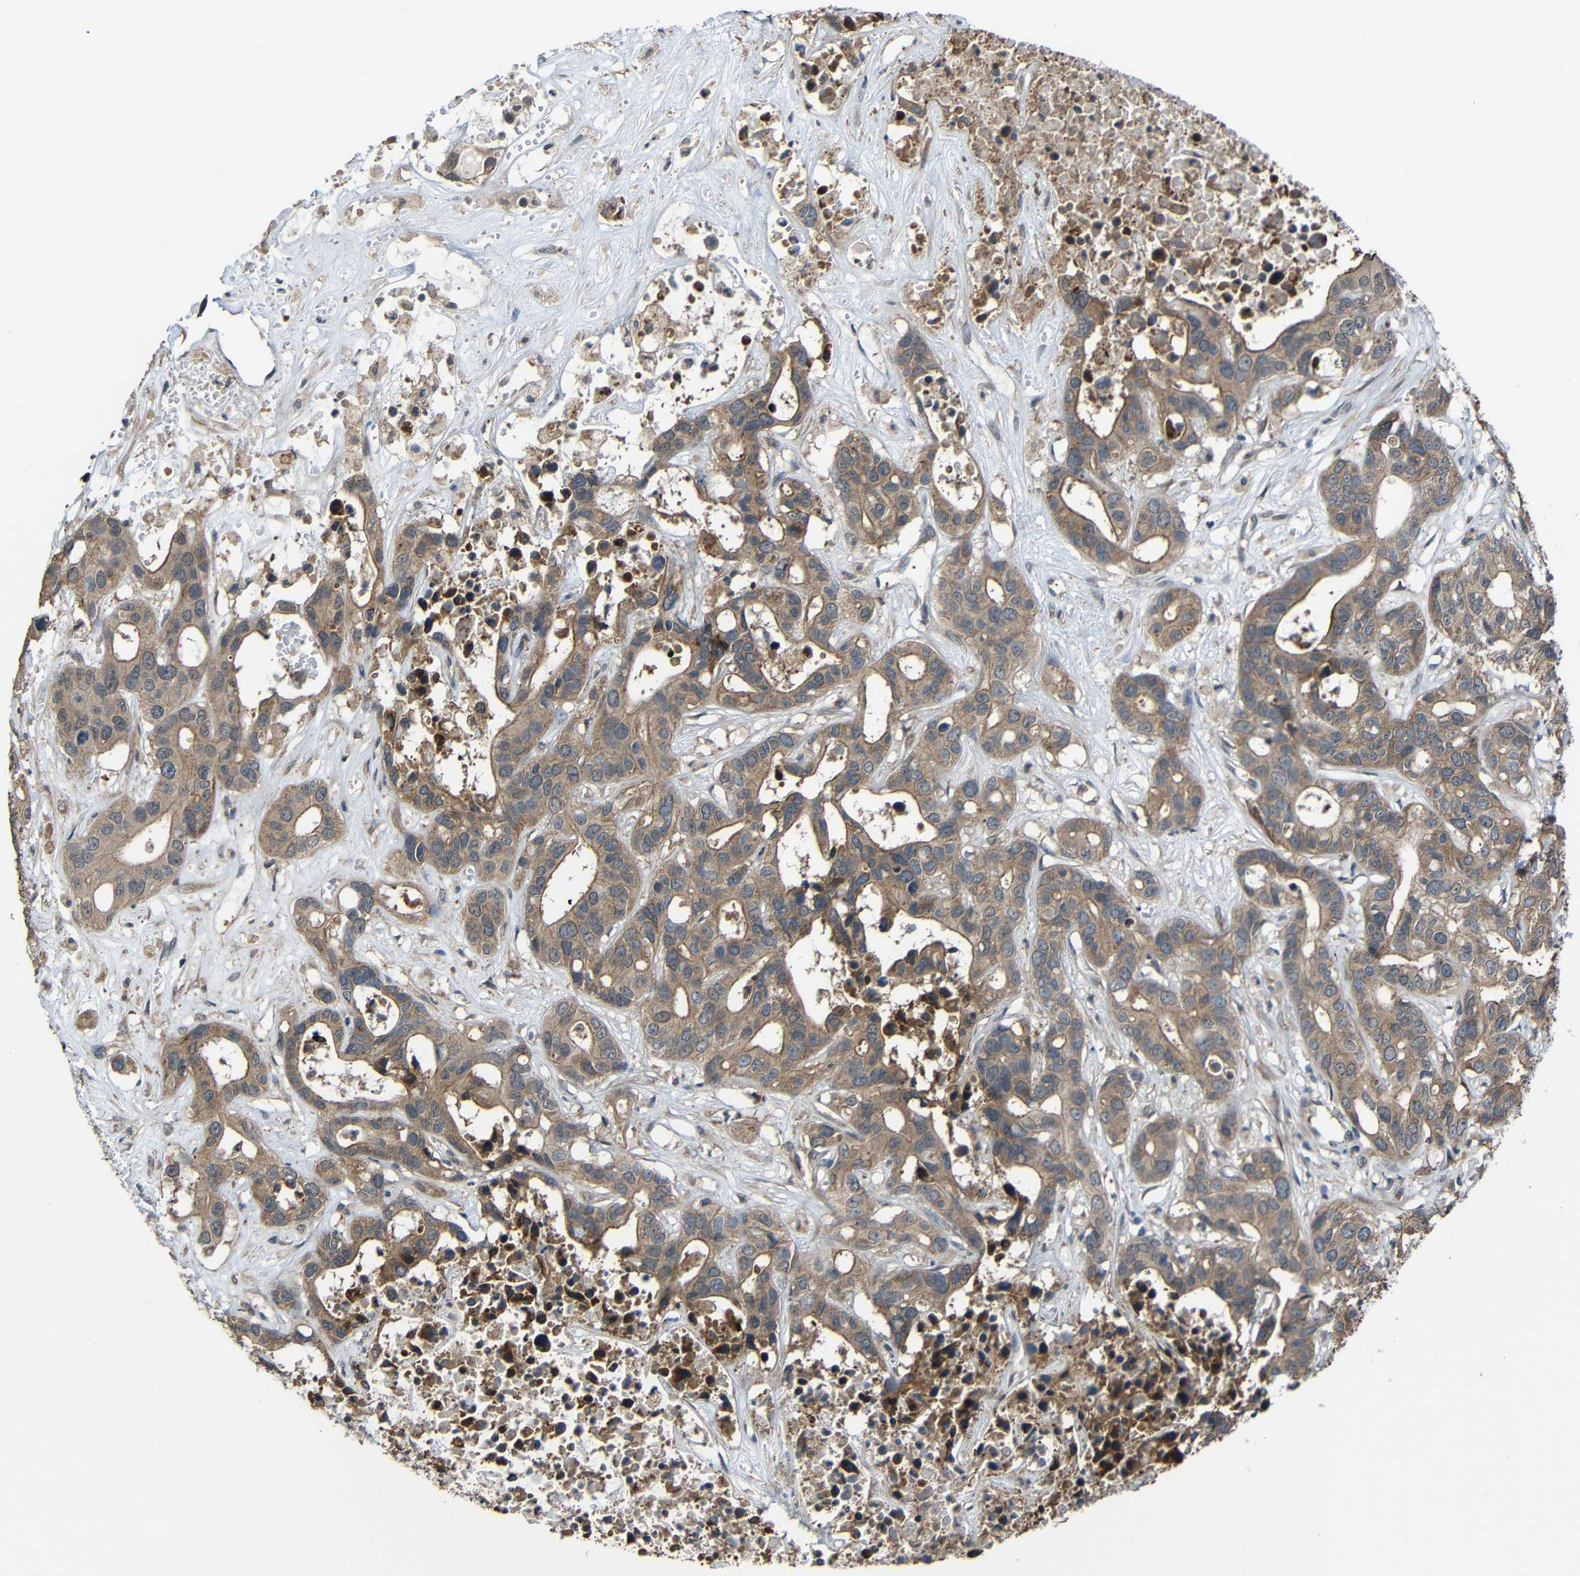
{"staining": {"intensity": "moderate", "quantity": ">75%", "location": "cytoplasmic/membranous"}, "tissue": "liver cancer", "cell_type": "Tumor cells", "image_type": "cancer", "snomed": [{"axis": "morphology", "description": "Cholangiocarcinoma"}, {"axis": "topography", "description": "Liver"}], "caption": "Liver cancer (cholangiocarcinoma) stained with a brown dye displays moderate cytoplasmic/membranous positive expression in about >75% of tumor cells.", "gene": "CHST9", "patient": {"sex": "female", "age": 65}}